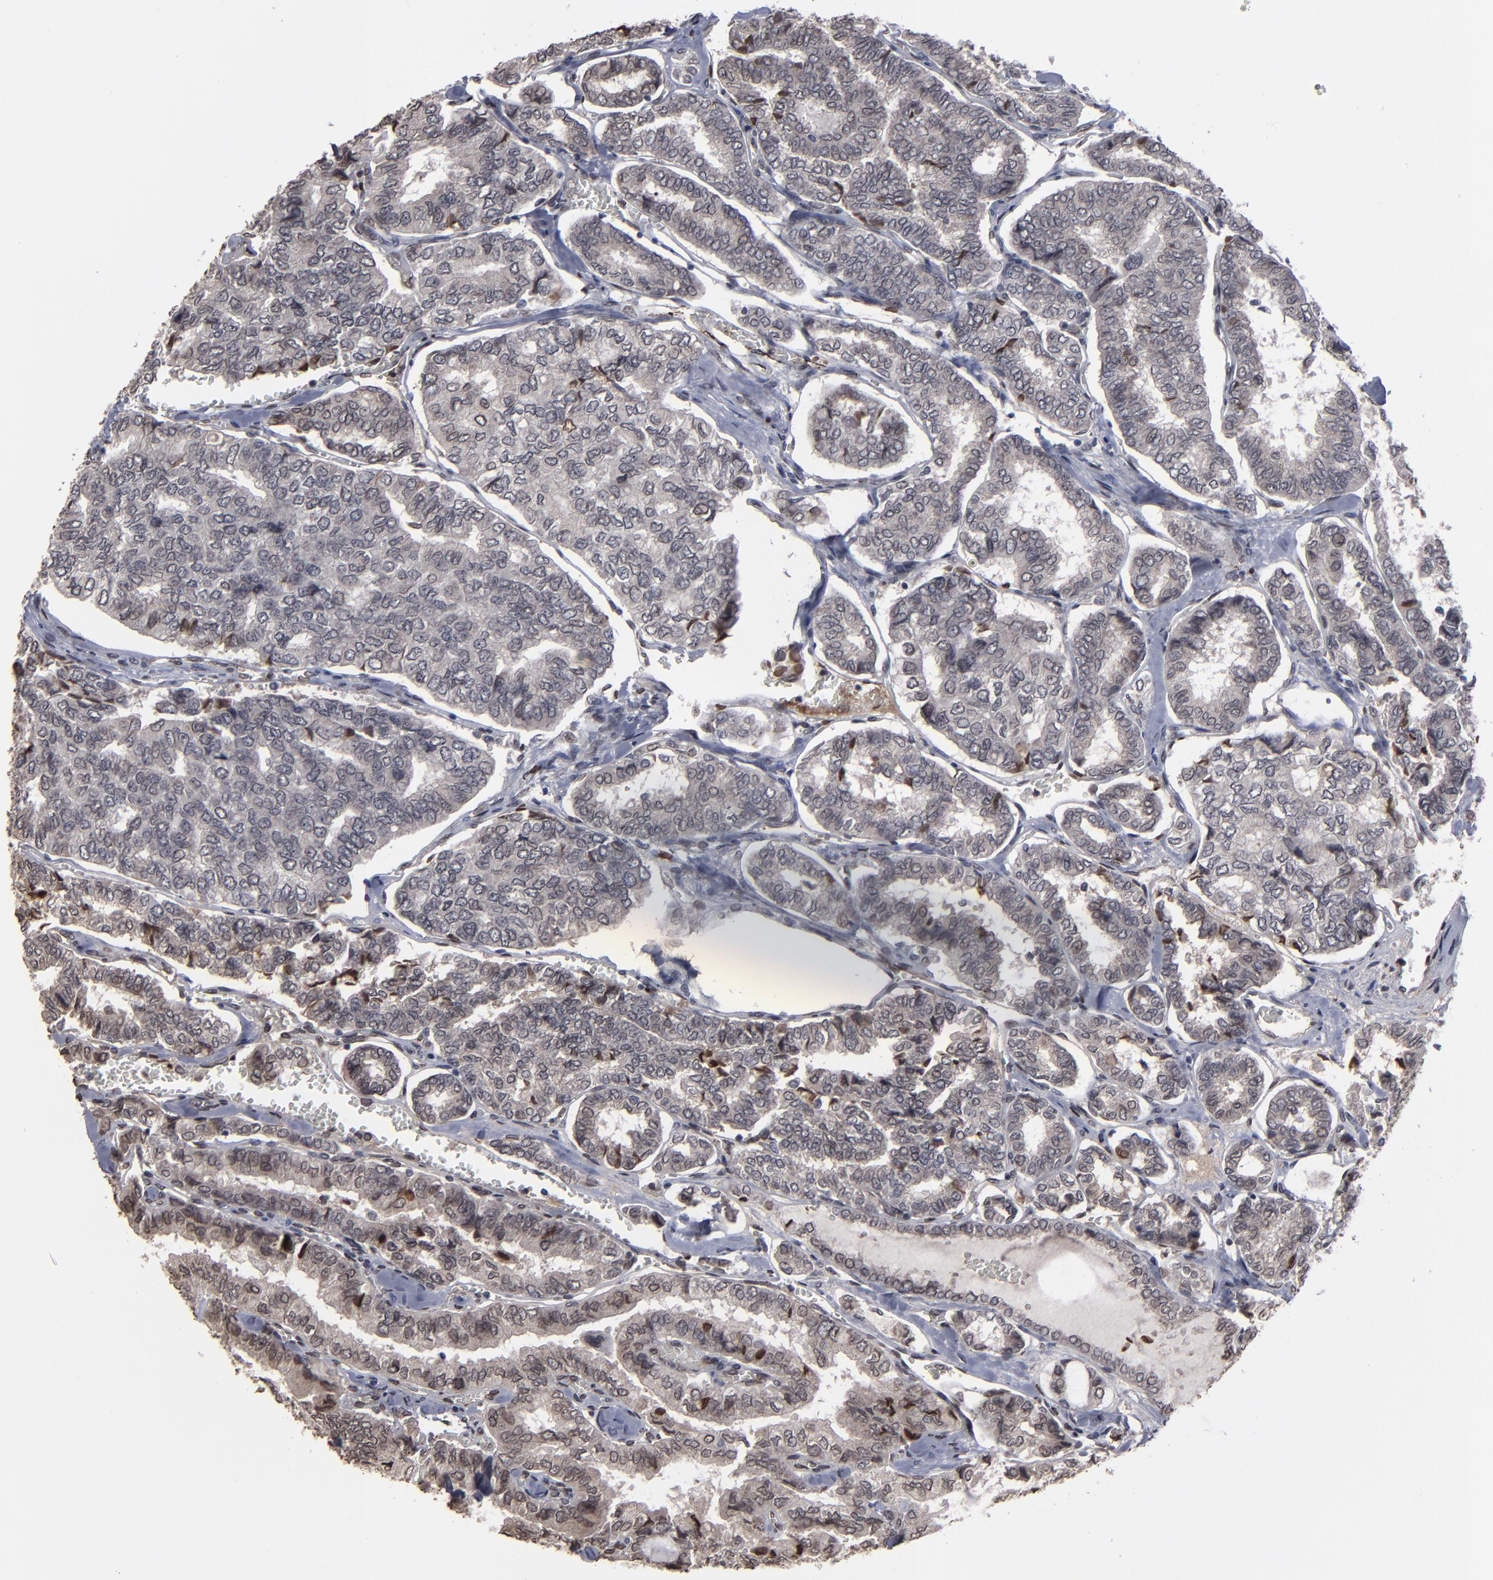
{"staining": {"intensity": "moderate", "quantity": "<25%", "location": "nuclear"}, "tissue": "thyroid cancer", "cell_type": "Tumor cells", "image_type": "cancer", "snomed": [{"axis": "morphology", "description": "Papillary adenocarcinoma, NOS"}, {"axis": "topography", "description": "Thyroid gland"}], "caption": "Human thyroid papillary adenocarcinoma stained with a protein marker reveals moderate staining in tumor cells.", "gene": "BAZ1A", "patient": {"sex": "female", "age": 35}}